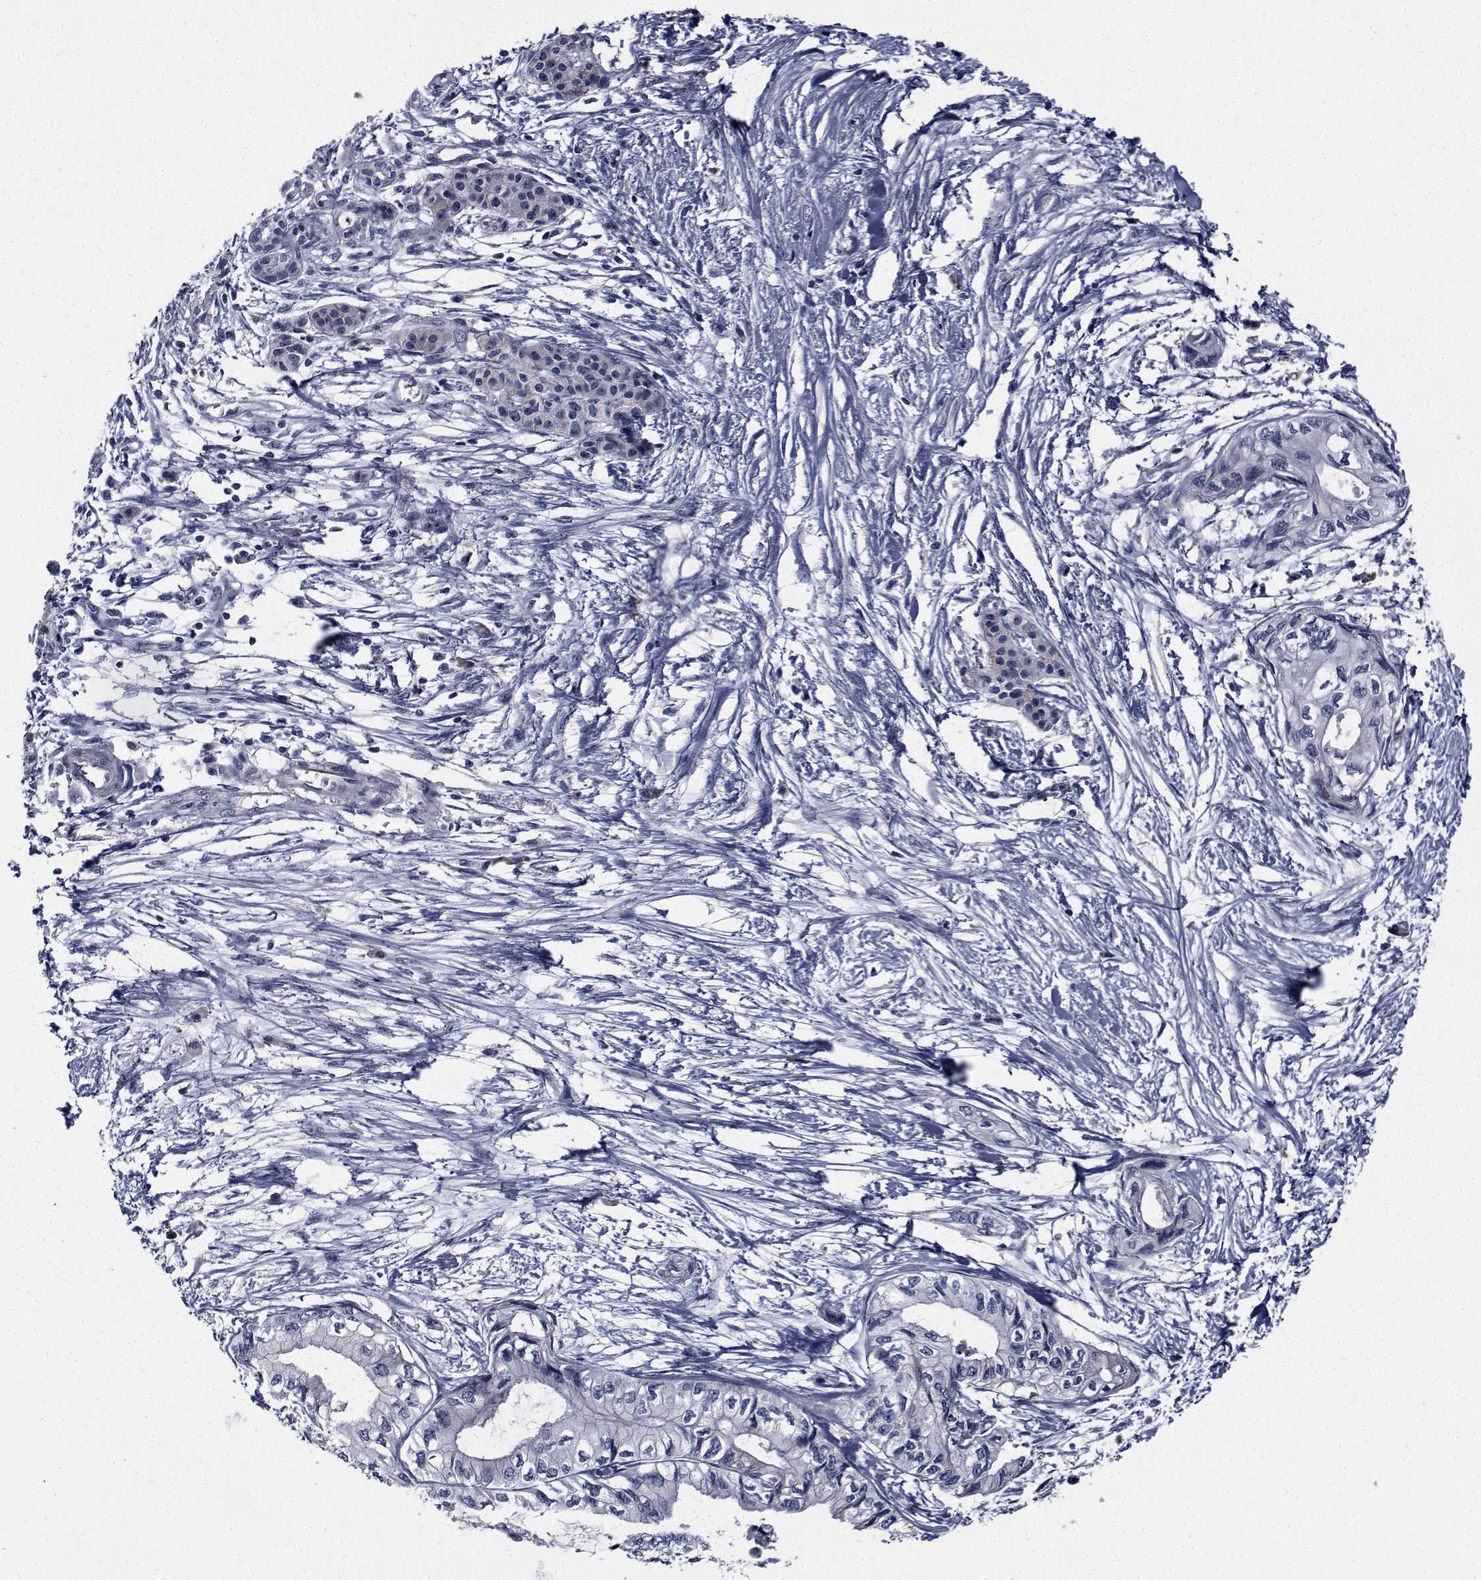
{"staining": {"intensity": "negative", "quantity": "none", "location": "none"}, "tissue": "pancreatic cancer", "cell_type": "Tumor cells", "image_type": "cancer", "snomed": [{"axis": "morphology", "description": "Adenocarcinoma, NOS"}, {"axis": "topography", "description": "Pancreas"}], "caption": "Immunohistochemical staining of human adenocarcinoma (pancreatic) reveals no significant staining in tumor cells. (IHC, brightfield microscopy, high magnification).", "gene": "TTBK1", "patient": {"sex": "female", "age": 76}}